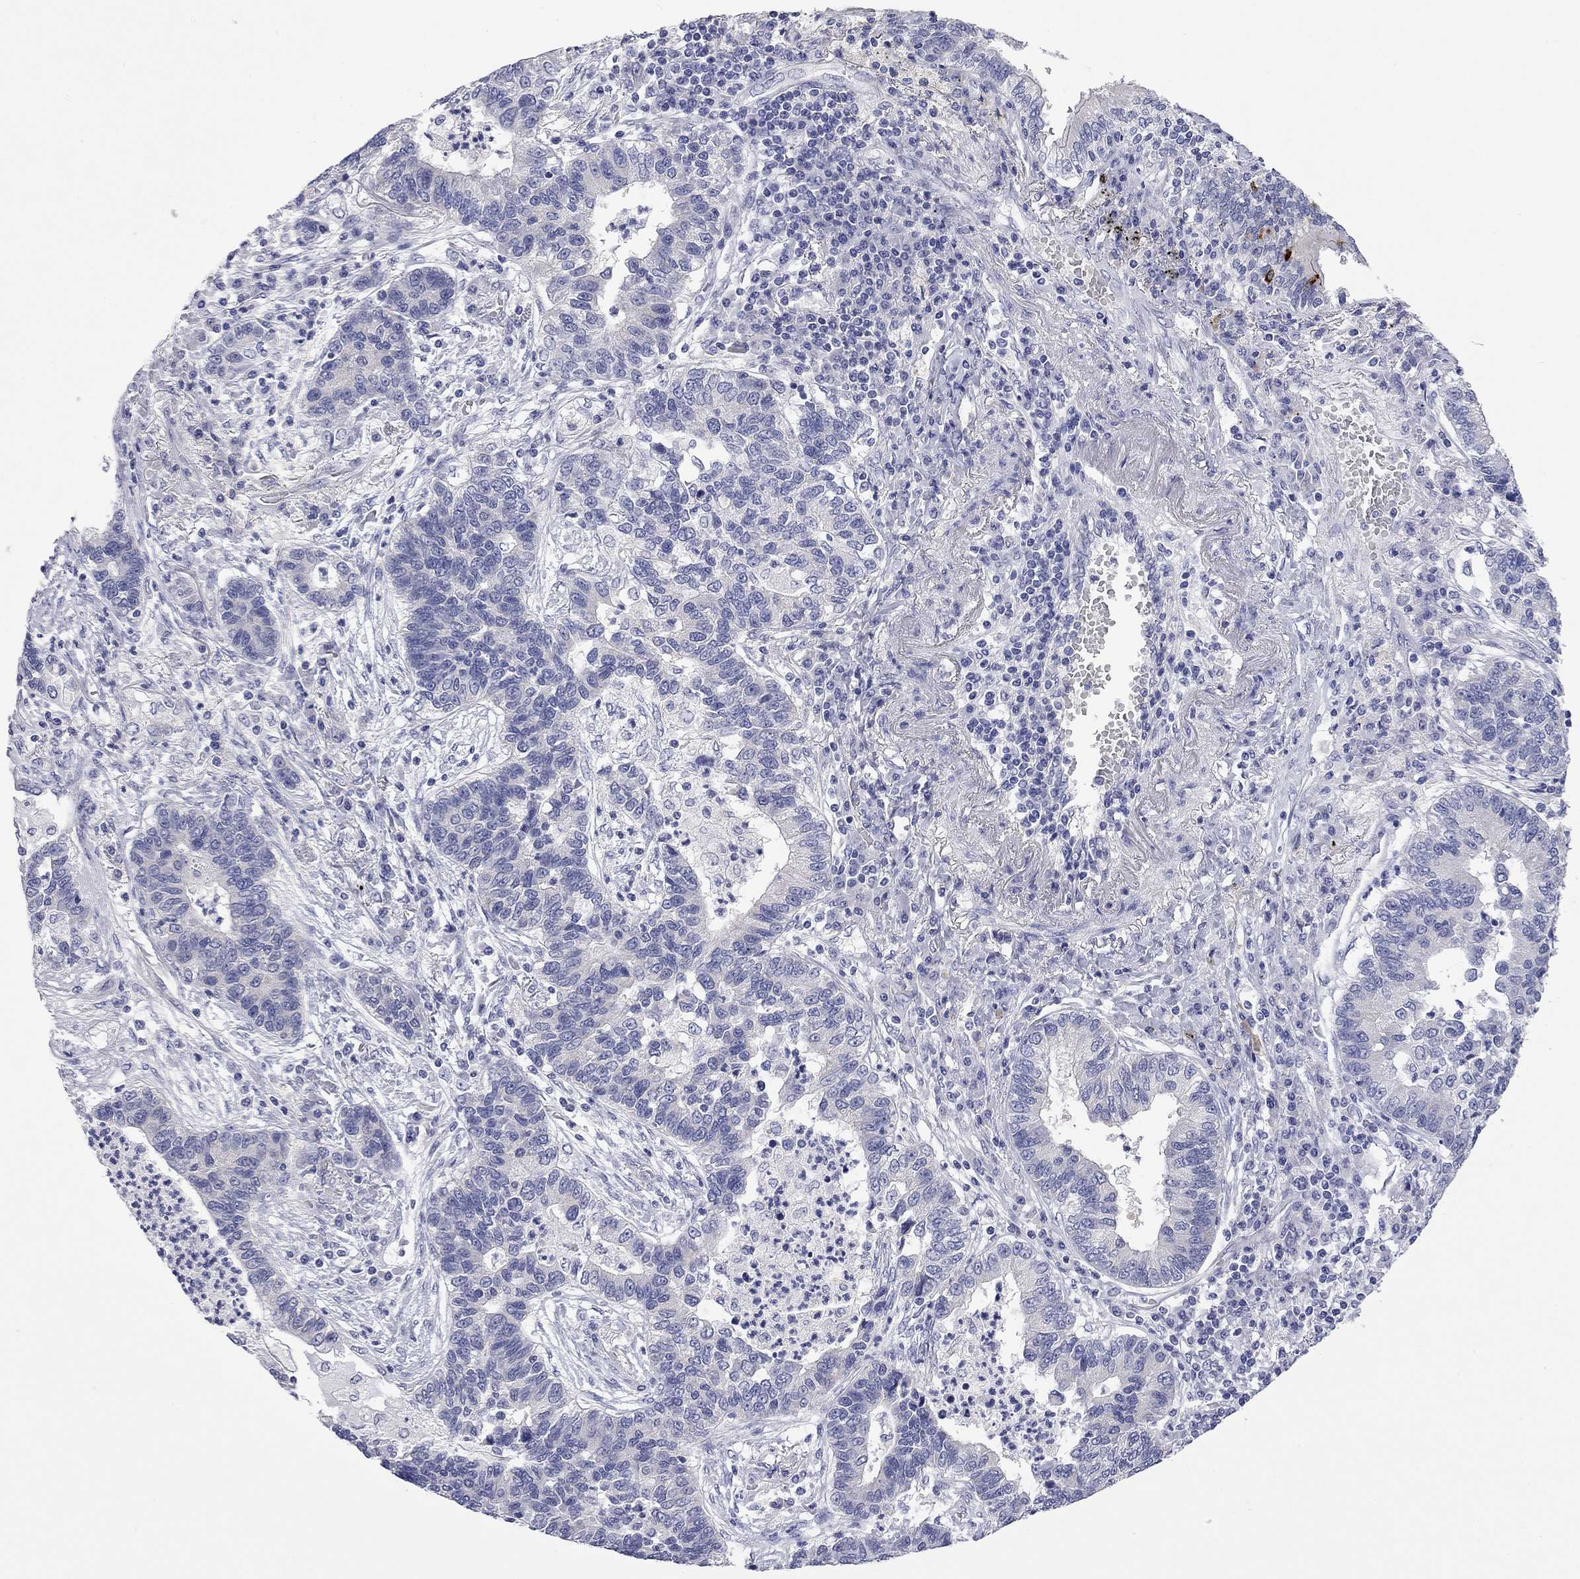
{"staining": {"intensity": "negative", "quantity": "none", "location": "none"}, "tissue": "lung cancer", "cell_type": "Tumor cells", "image_type": "cancer", "snomed": [{"axis": "morphology", "description": "Adenocarcinoma, NOS"}, {"axis": "topography", "description": "Lung"}], "caption": "Immunohistochemistry photomicrograph of neoplastic tissue: human lung adenocarcinoma stained with DAB exhibits no significant protein positivity in tumor cells.", "gene": "ABCB4", "patient": {"sex": "female", "age": 57}}